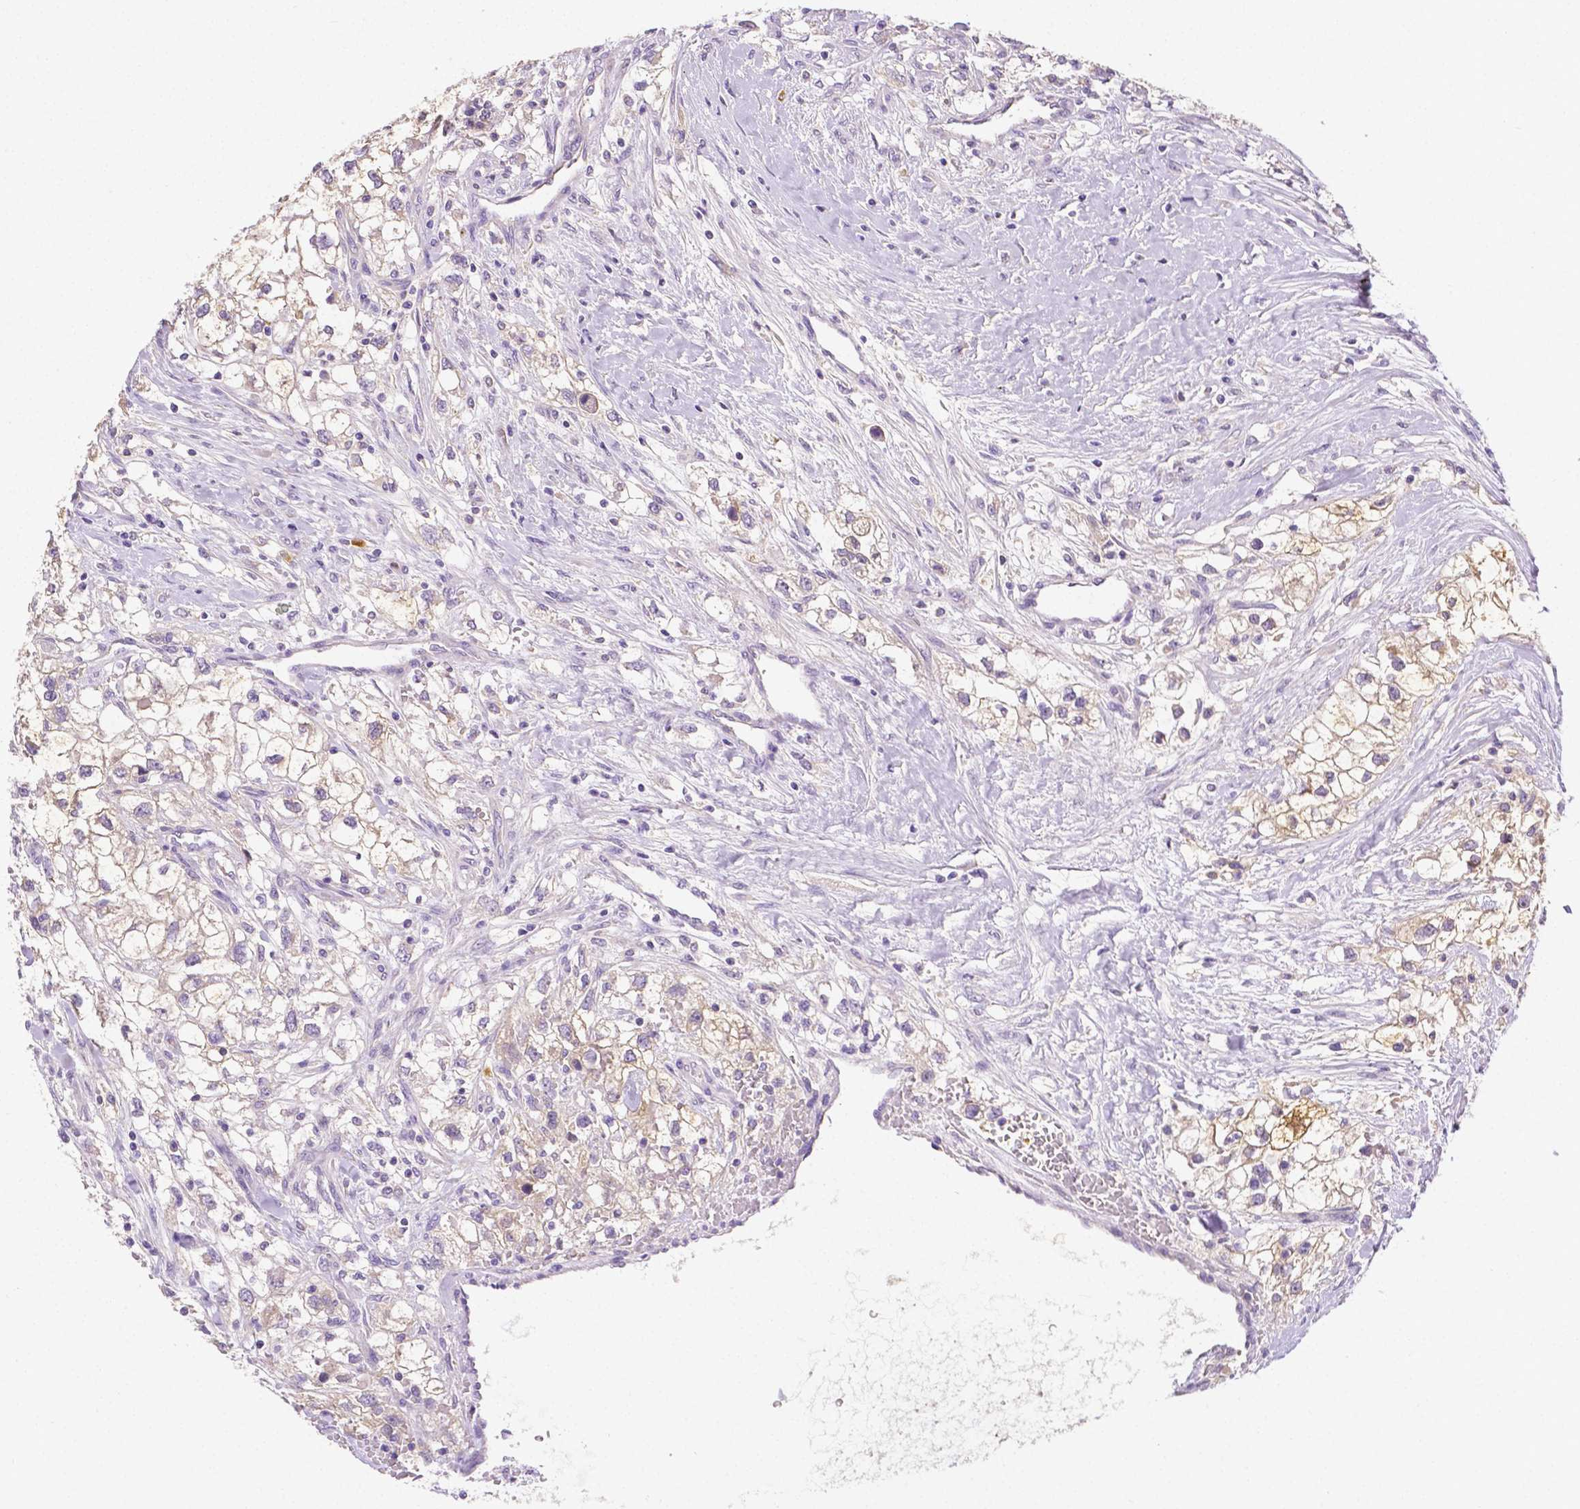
{"staining": {"intensity": "weak", "quantity": "25%-75%", "location": "cytoplasmic/membranous"}, "tissue": "renal cancer", "cell_type": "Tumor cells", "image_type": "cancer", "snomed": [{"axis": "morphology", "description": "Adenocarcinoma, NOS"}, {"axis": "topography", "description": "Kidney"}], "caption": "Immunohistochemical staining of human renal cancer shows low levels of weak cytoplasmic/membranous protein expression in approximately 25%-75% of tumor cells.", "gene": "NXPH2", "patient": {"sex": "male", "age": 59}}